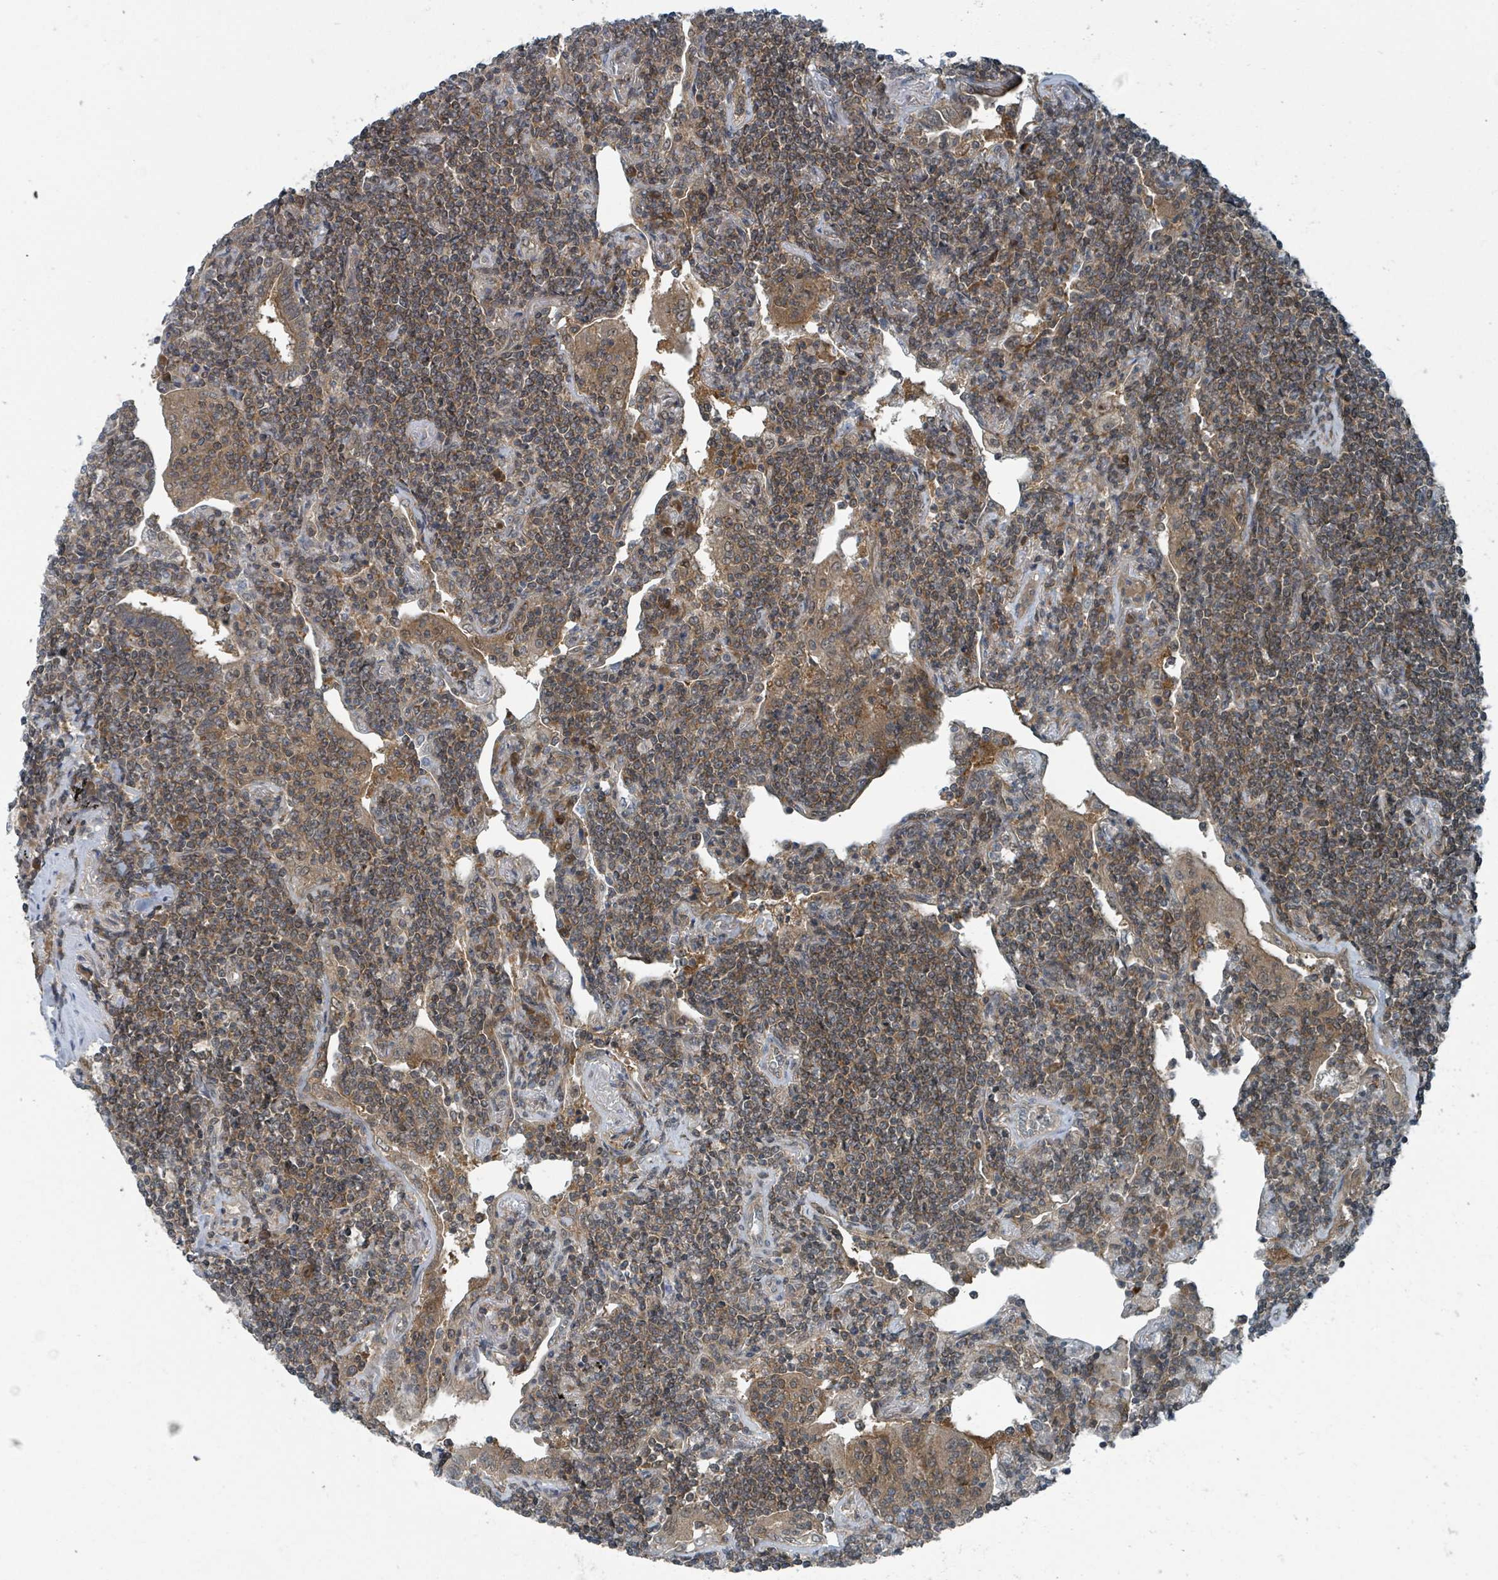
{"staining": {"intensity": "moderate", "quantity": ">75%", "location": "cytoplasmic/membranous,nuclear"}, "tissue": "lymphoma", "cell_type": "Tumor cells", "image_type": "cancer", "snomed": [{"axis": "morphology", "description": "Malignant lymphoma, non-Hodgkin's type, Low grade"}, {"axis": "topography", "description": "Lung"}], "caption": "Protein staining of lymphoma tissue exhibits moderate cytoplasmic/membranous and nuclear expression in approximately >75% of tumor cells.", "gene": "GOLGA7", "patient": {"sex": "female", "age": 71}}